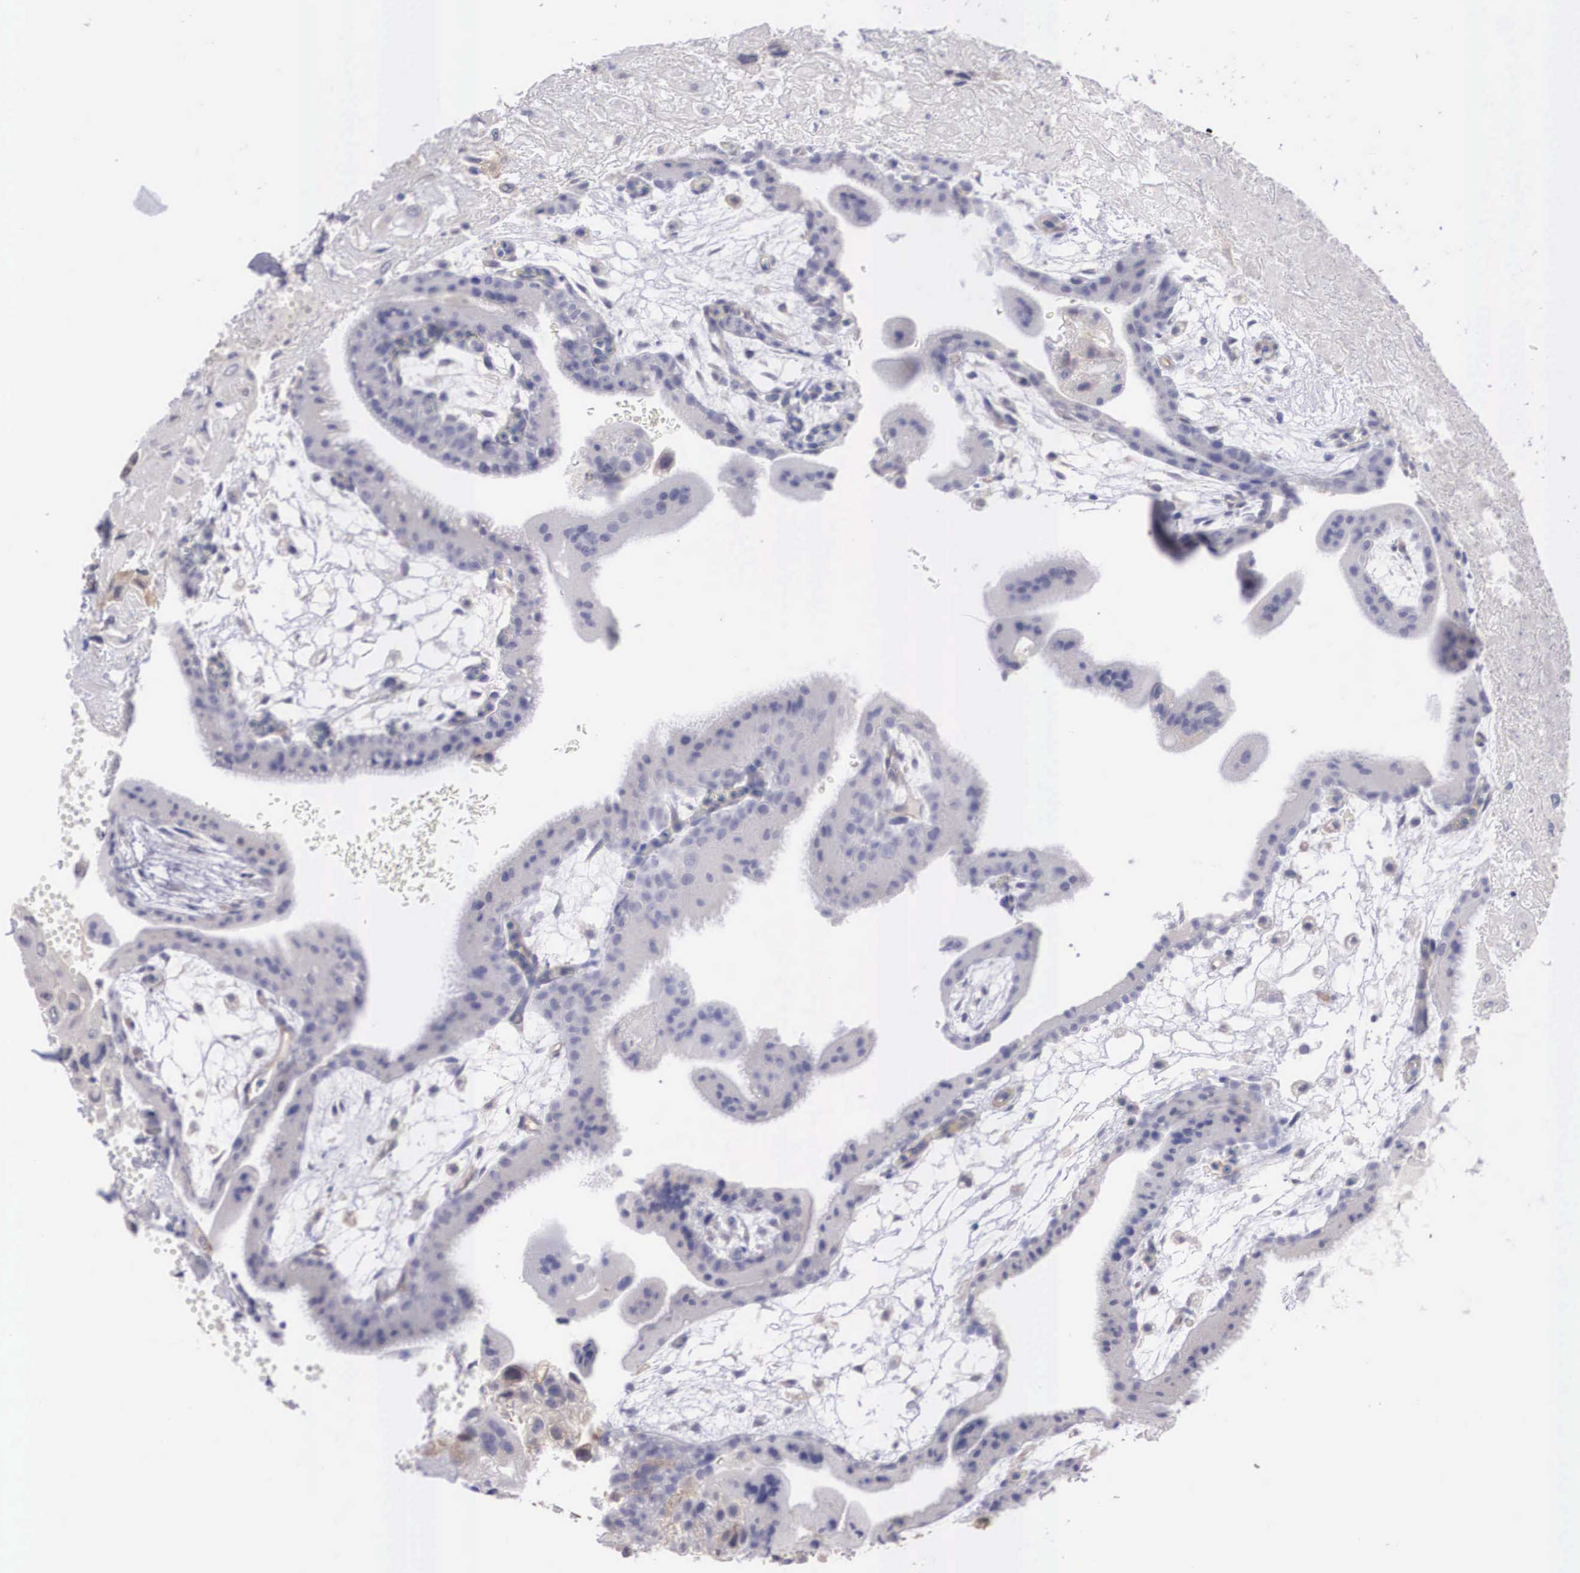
{"staining": {"intensity": "negative", "quantity": "none", "location": "none"}, "tissue": "placenta", "cell_type": "Decidual cells", "image_type": "normal", "snomed": [{"axis": "morphology", "description": "Normal tissue, NOS"}, {"axis": "topography", "description": "Placenta"}], "caption": "Immunohistochemistry of benign placenta shows no positivity in decidual cells.", "gene": "REPS2", "patient": {"sex": "female", "age": 35}}